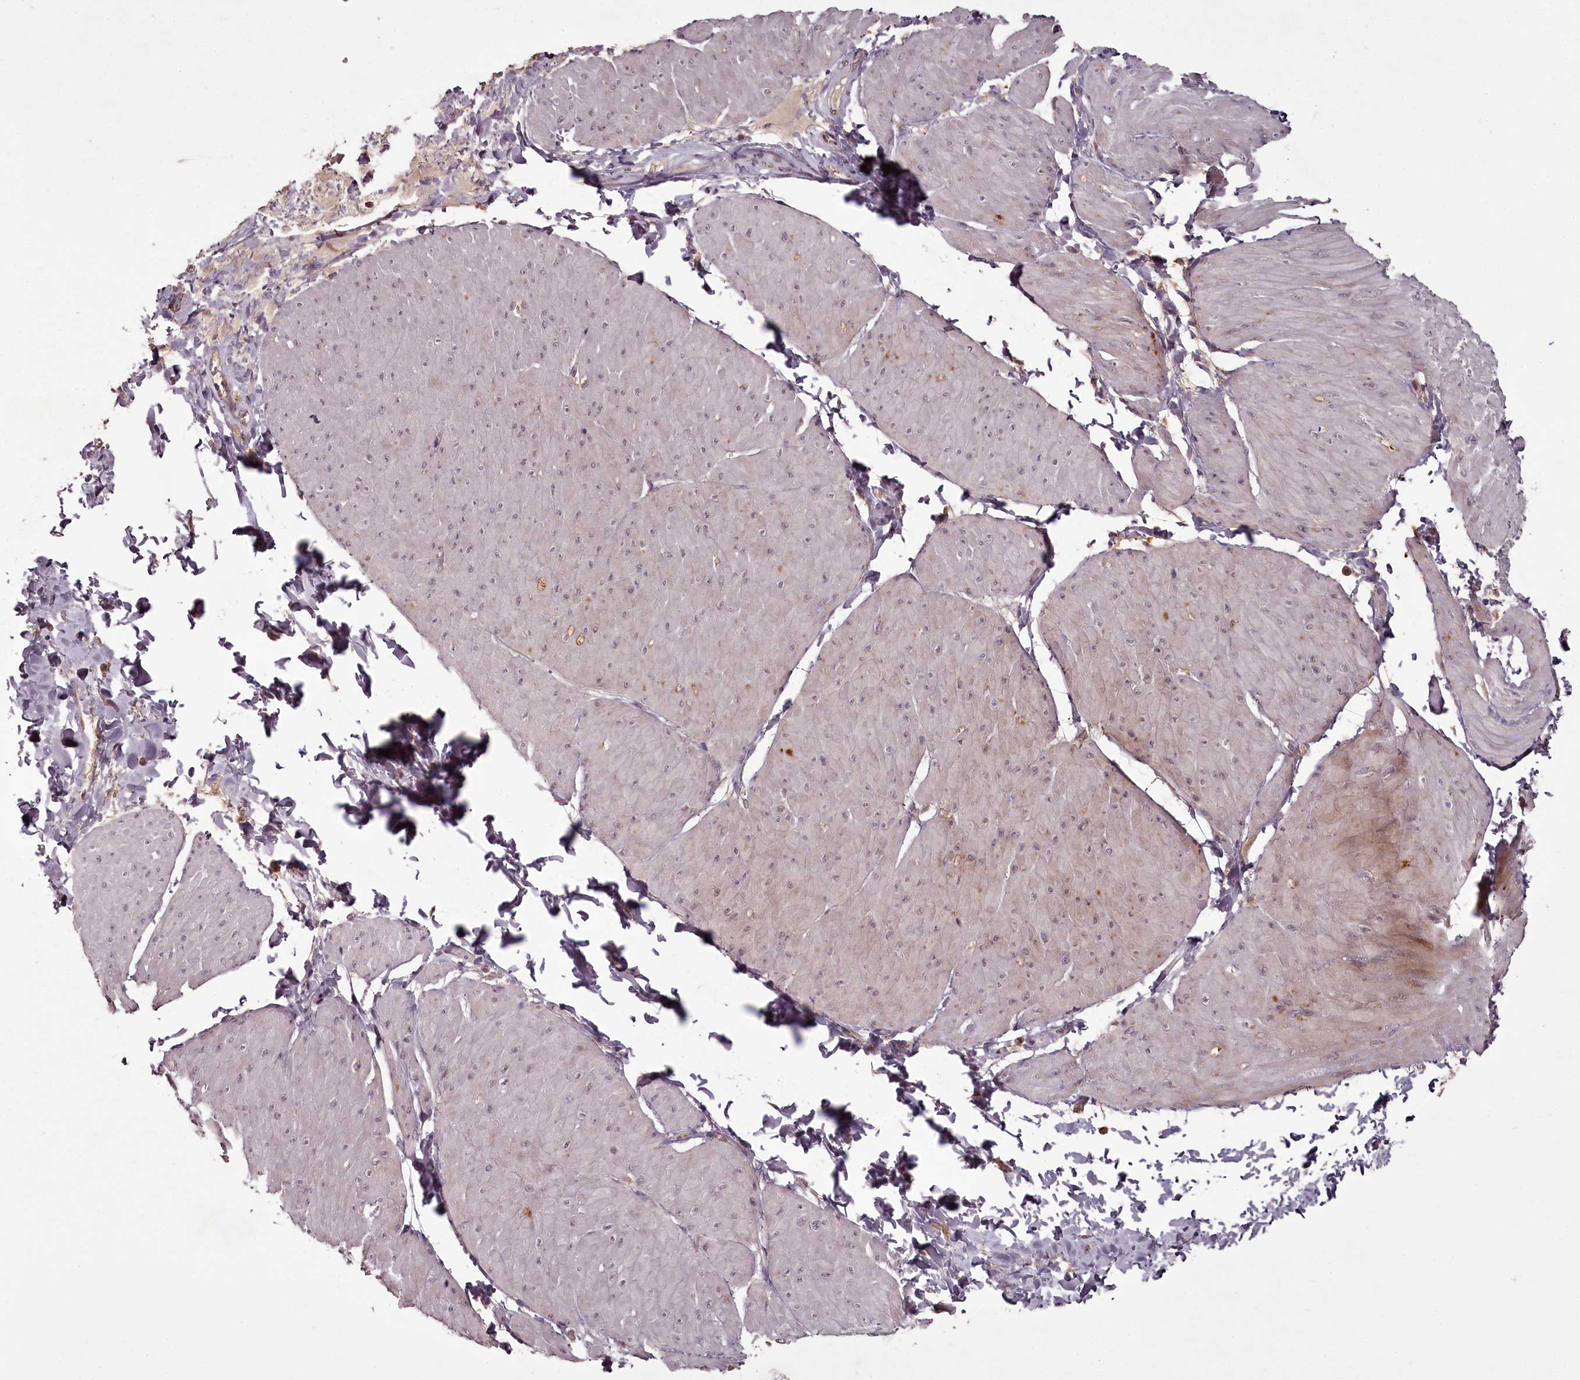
{"staining": {"intensity": "weak", "quantity": "25%-75%", "location": "cytoplasmic/membranous"}, "tissue": "smooth muscle", "cell_type": "Smooth muscle cells", "image_type": "normal", "snomed": [{"axis": "morphology", "description": "Urothelial carcinoma, High grade"}, {"axis": "topography", "description": "Urinary bladder"}], "caption": "Immunohistochemical staining of unremarkable smooth muscle shows weak cytoplasmic/membranous protein expression in approximately 25%-75% of smooth muscle cells.", "gene": "PCBP2", "patient": {"sex": "male", "age": 46}}